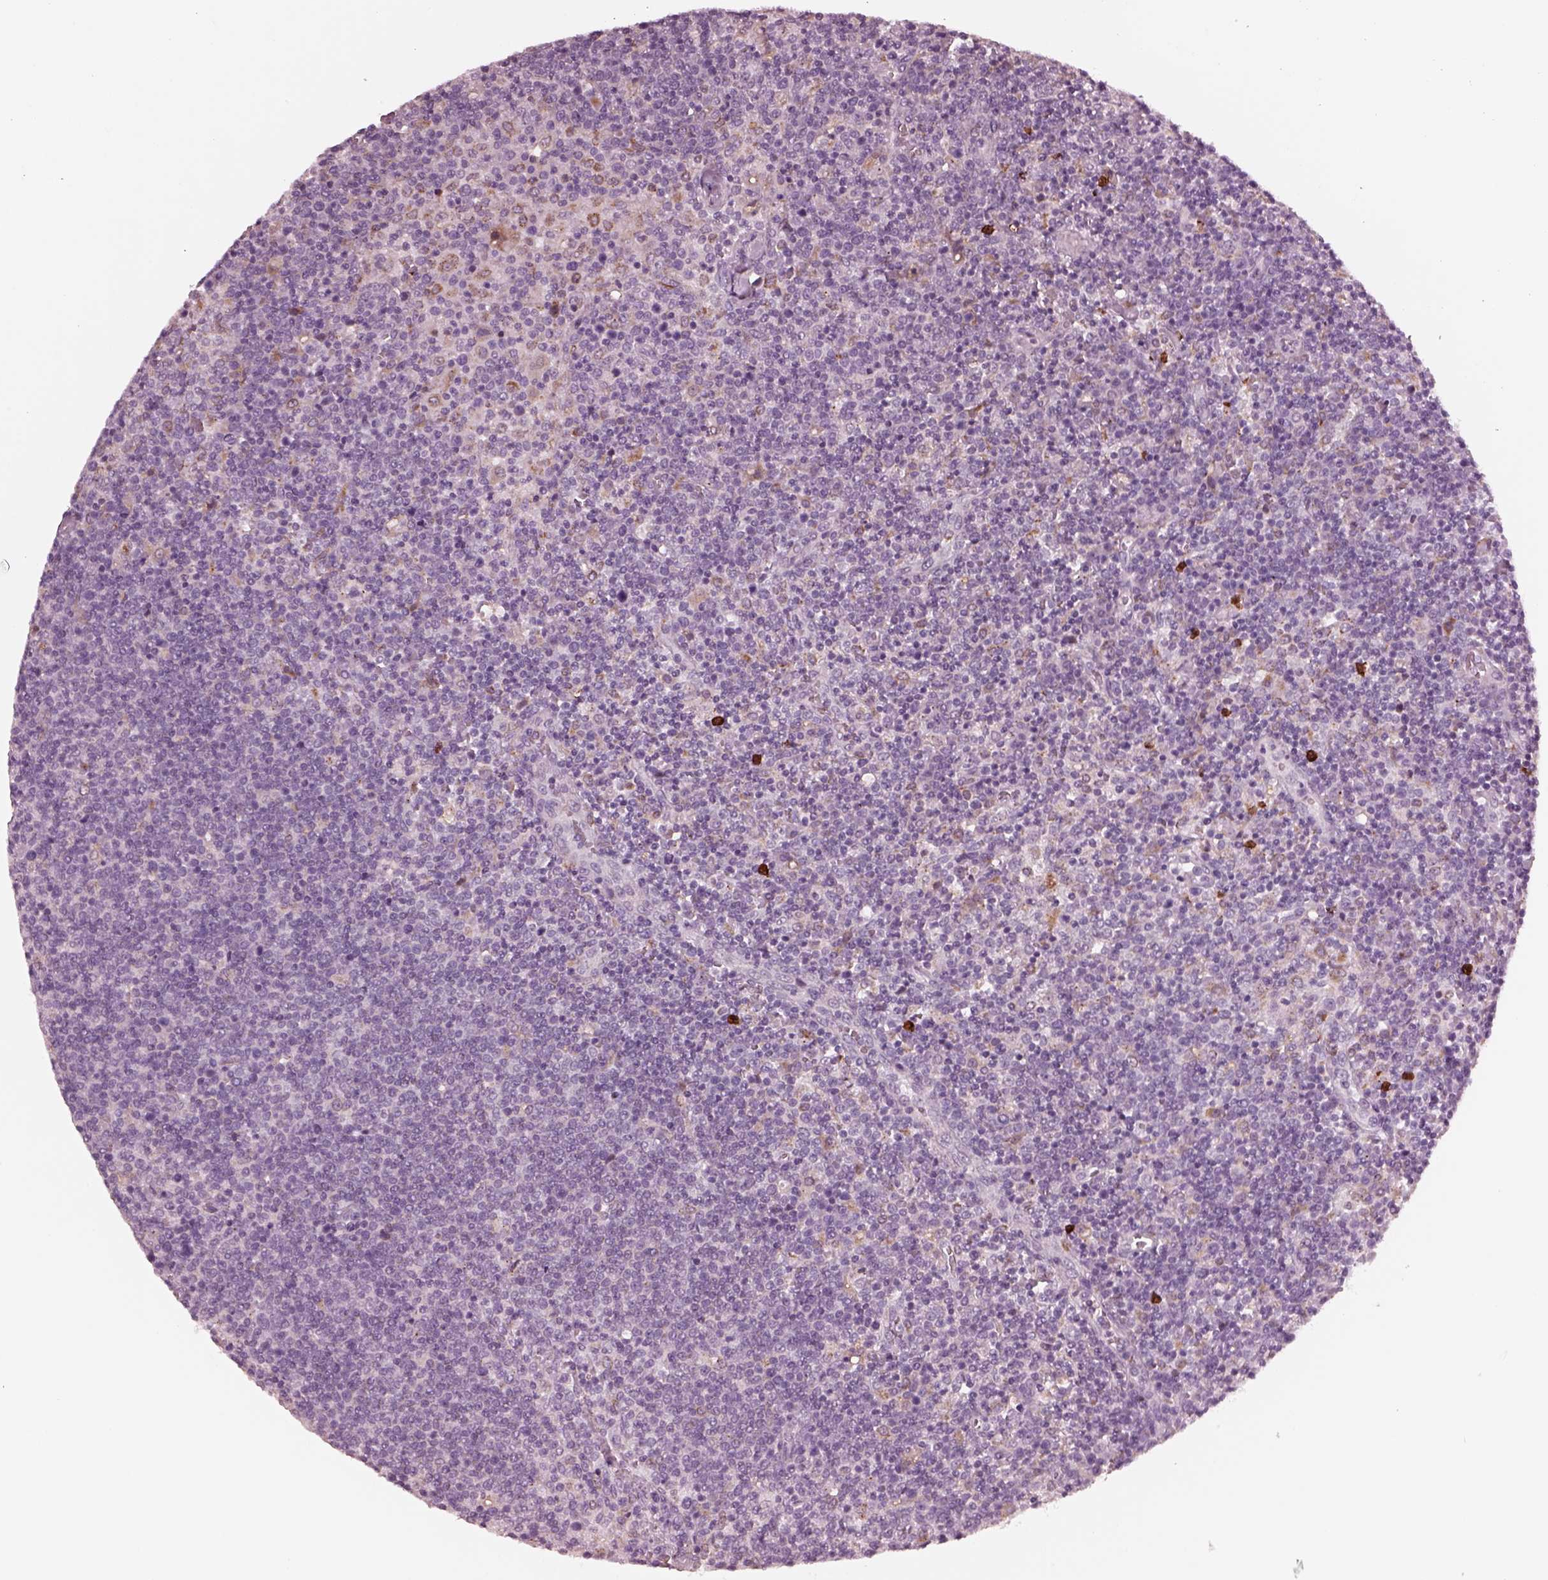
{"staining": {"intensity": "moderate", "quantity": "<25%", "location": "cytoplasmic/membranous"}, "tissue": "lymphoma", "cell_type": "Tumor cells", "image_type": "cancer", "snomed": [{"axis": "morphology", "description": "Malignant lymphoma, non-Hodgkin's type, High grade"}, {"axis": "topography", "description": "Lymph node"}], "caption": "About <25% of tumor cells in human high-grade malignant lymphoma, non-Hodgkin's type display moderate cytoplasmic/membranous protein staining as visualized by brown immunohistochemical staining.", "gene": "SLAMF8", "patient": {"sex": "male", "age": 61}}